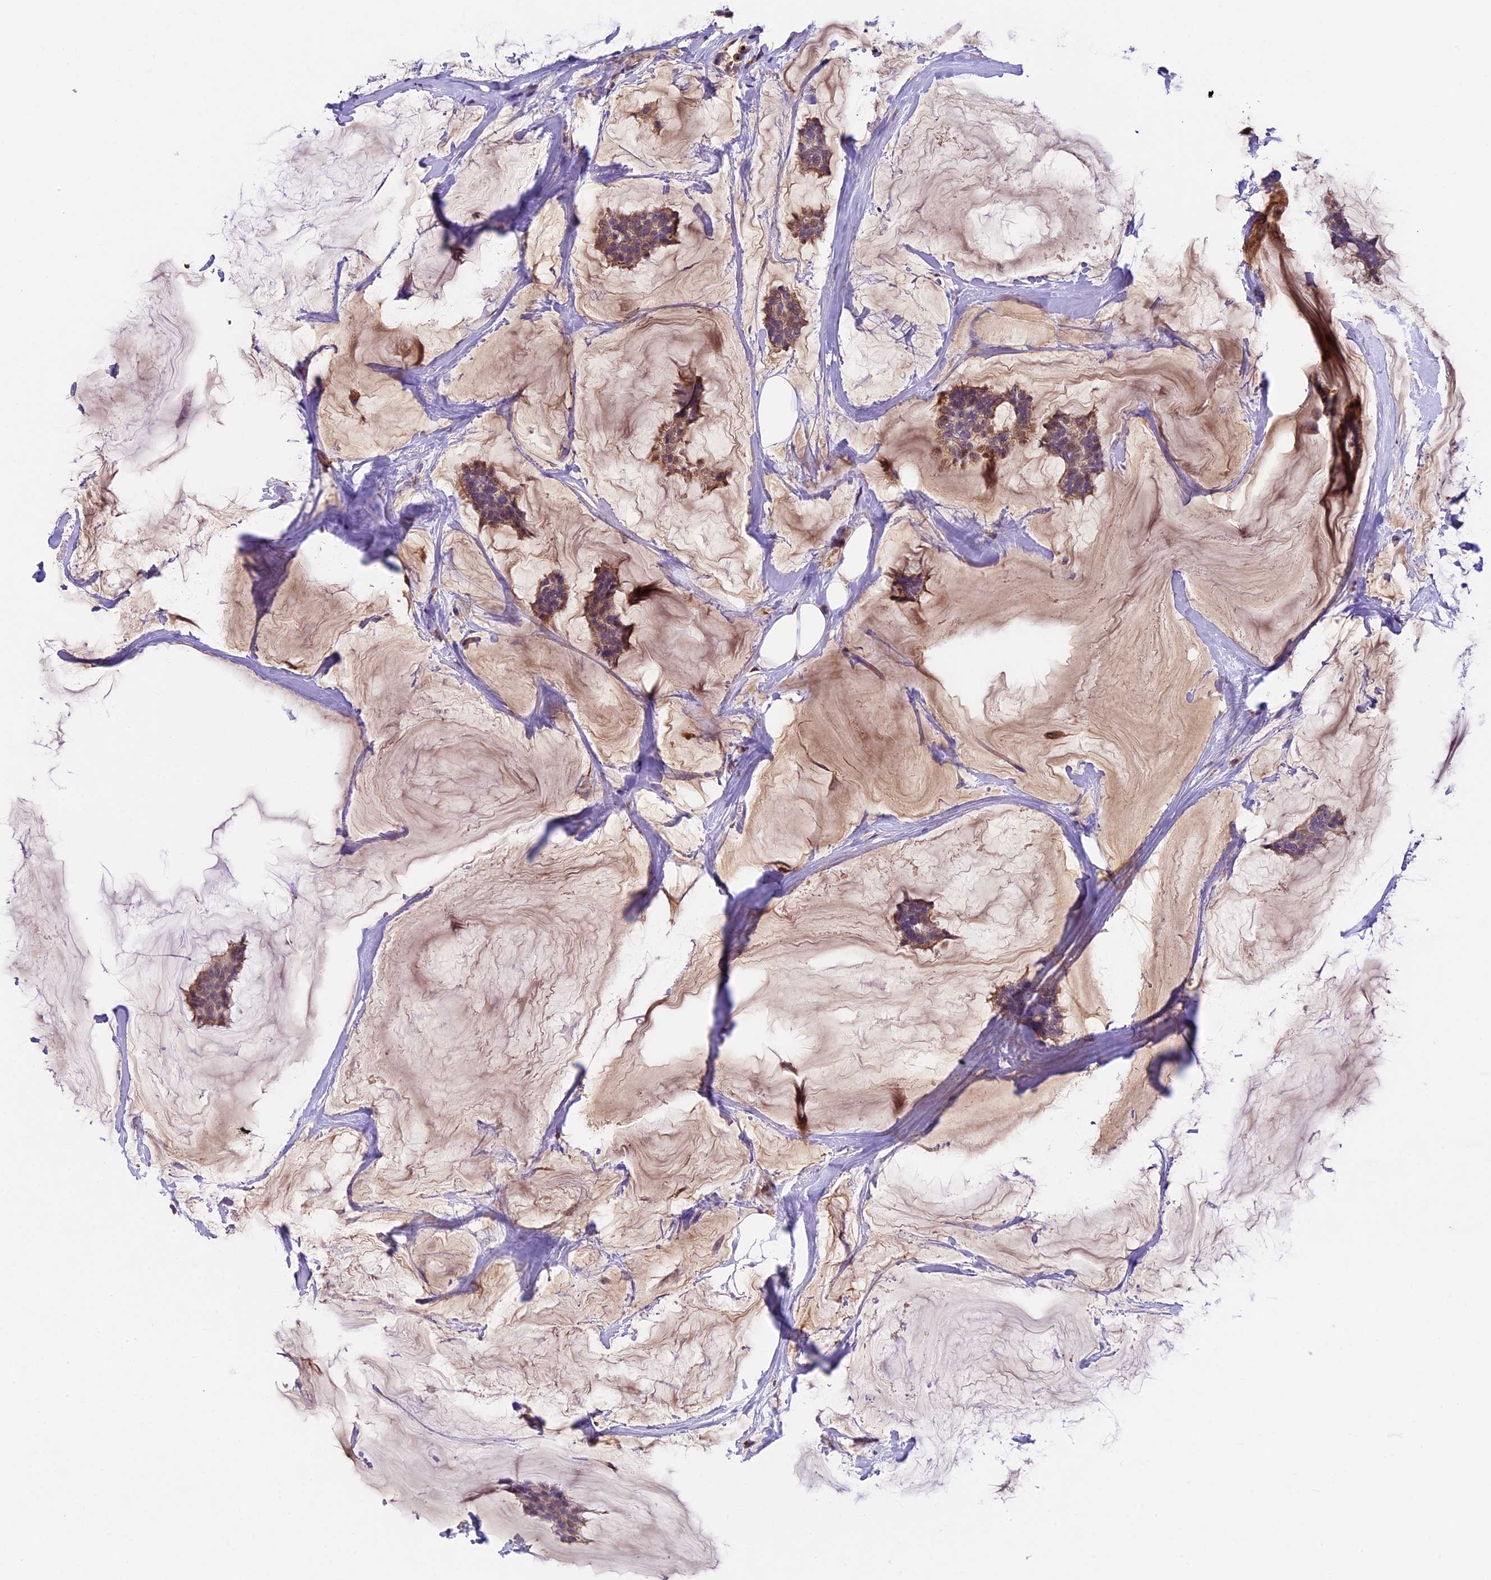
{"staining": {"intensity": "moderate", "quantity": ">75%", "location": "cytoplasmic/membranous"}, "tissue": "breast cancer", "cell_type": "Tumor cells", "image_type": "cancer", "snomed": [{"axis": "morphology", "description": "Duct carcinoma"}, {"axis": "topography", "description": "Breast"}], "caption": "Human breast cancer (intraductal carcinoma) stained for a protein (brown) reveals moderate cytoplasmic/membranous positive expression in about >75% of tumor cells.", "gene": "TBC1D1", "patient": {"sex": "female", "age": 93}}